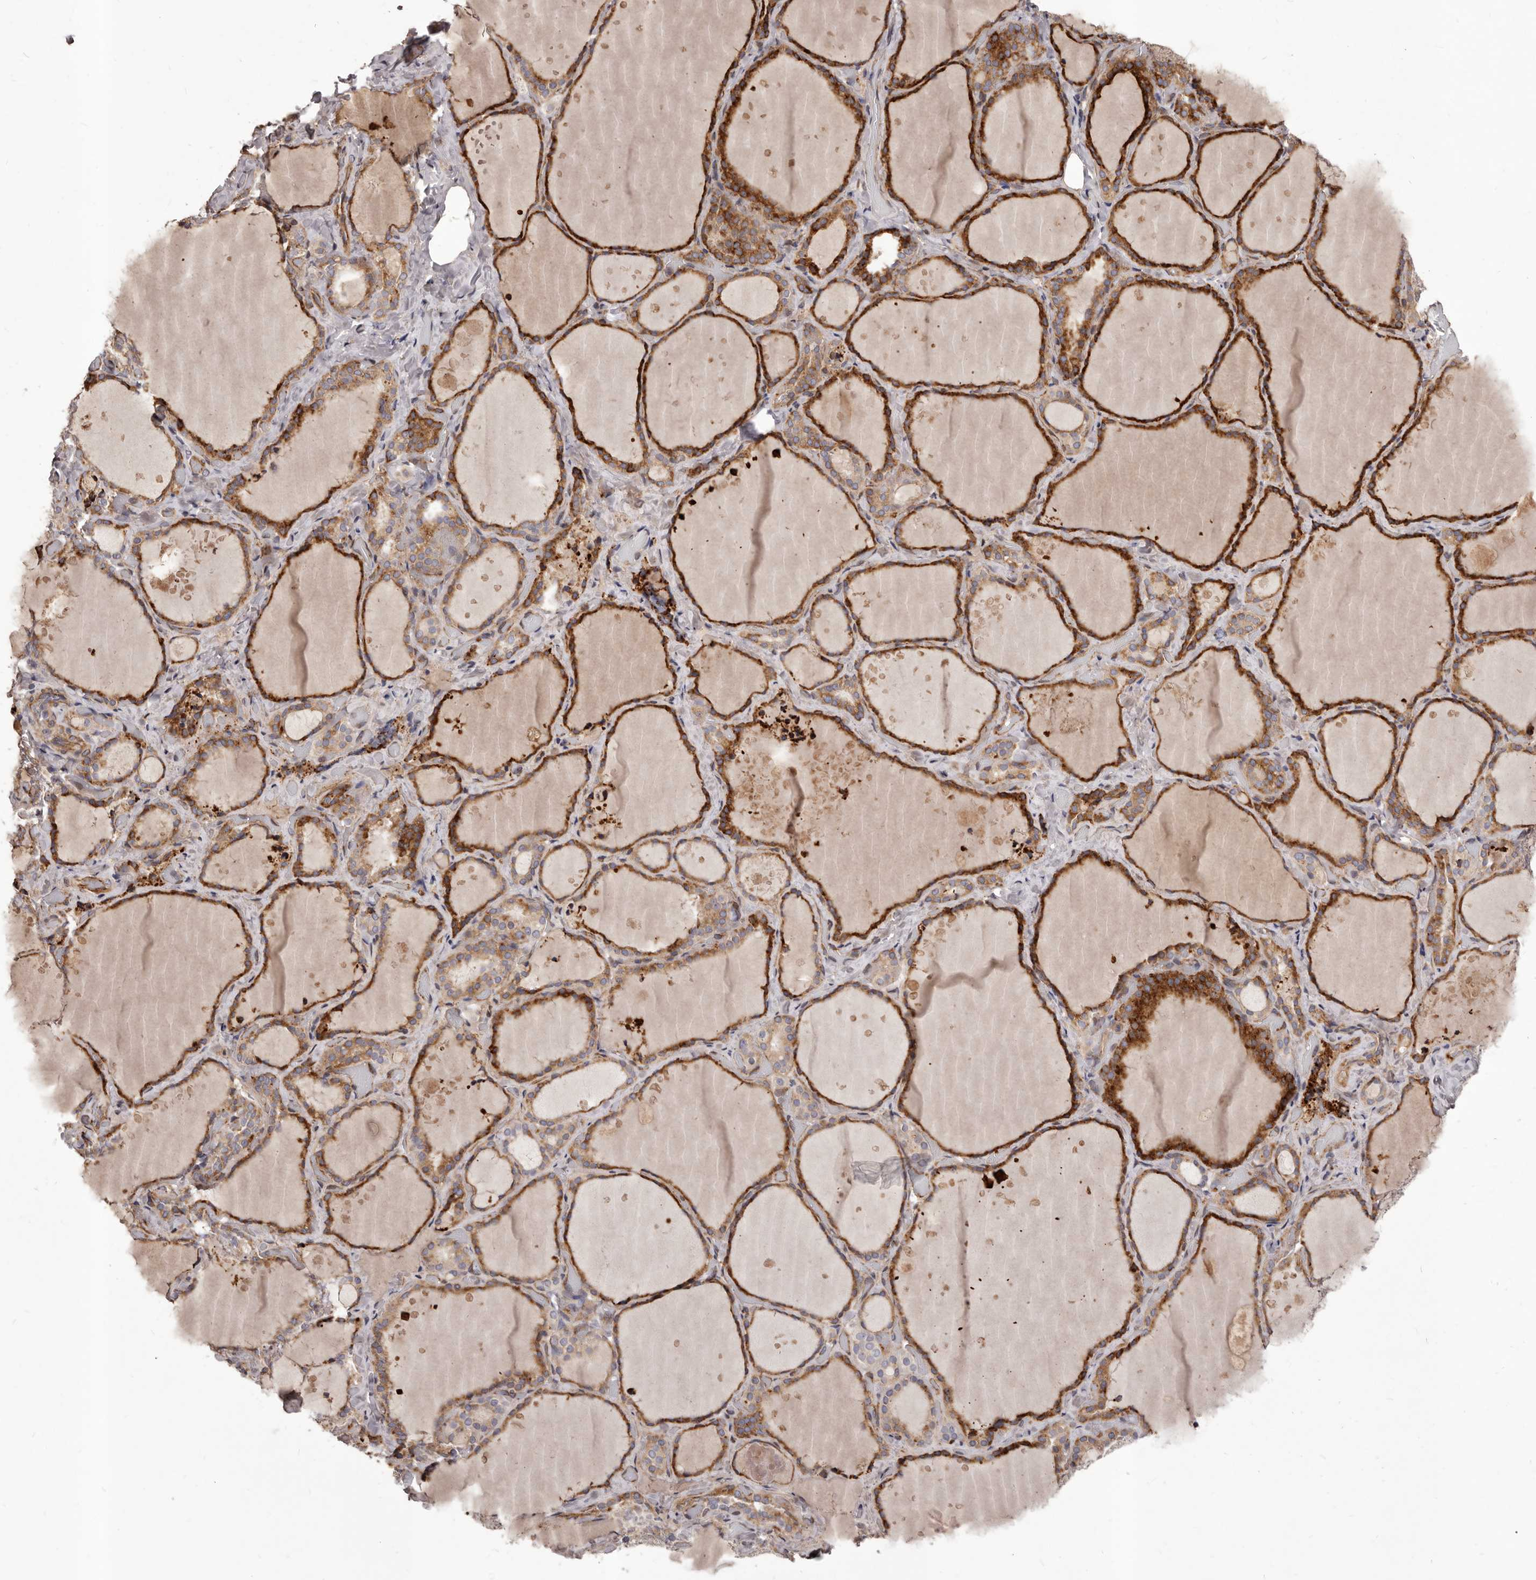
{"staining": {"intensity": "strong", "quantity": ">75%", "location": "cytoplasmic/membranous"}, "tissue": "thyroid gland", "cell_type": "Glandular cells", "image_type": "normal", "snomed": [{"axis": "morphology", "description": "Normal tissue, NOS"}, {"axis": "topography", "description": "Thyroid gland"}], "caption": "Human thyroid gland stained for a protein (brown) displays strong cytoplasmic/membranous positive expression in about >75% of glandular cells.", "gene": "ALPK1", "patient": {"sex": "female", "age": 44}}